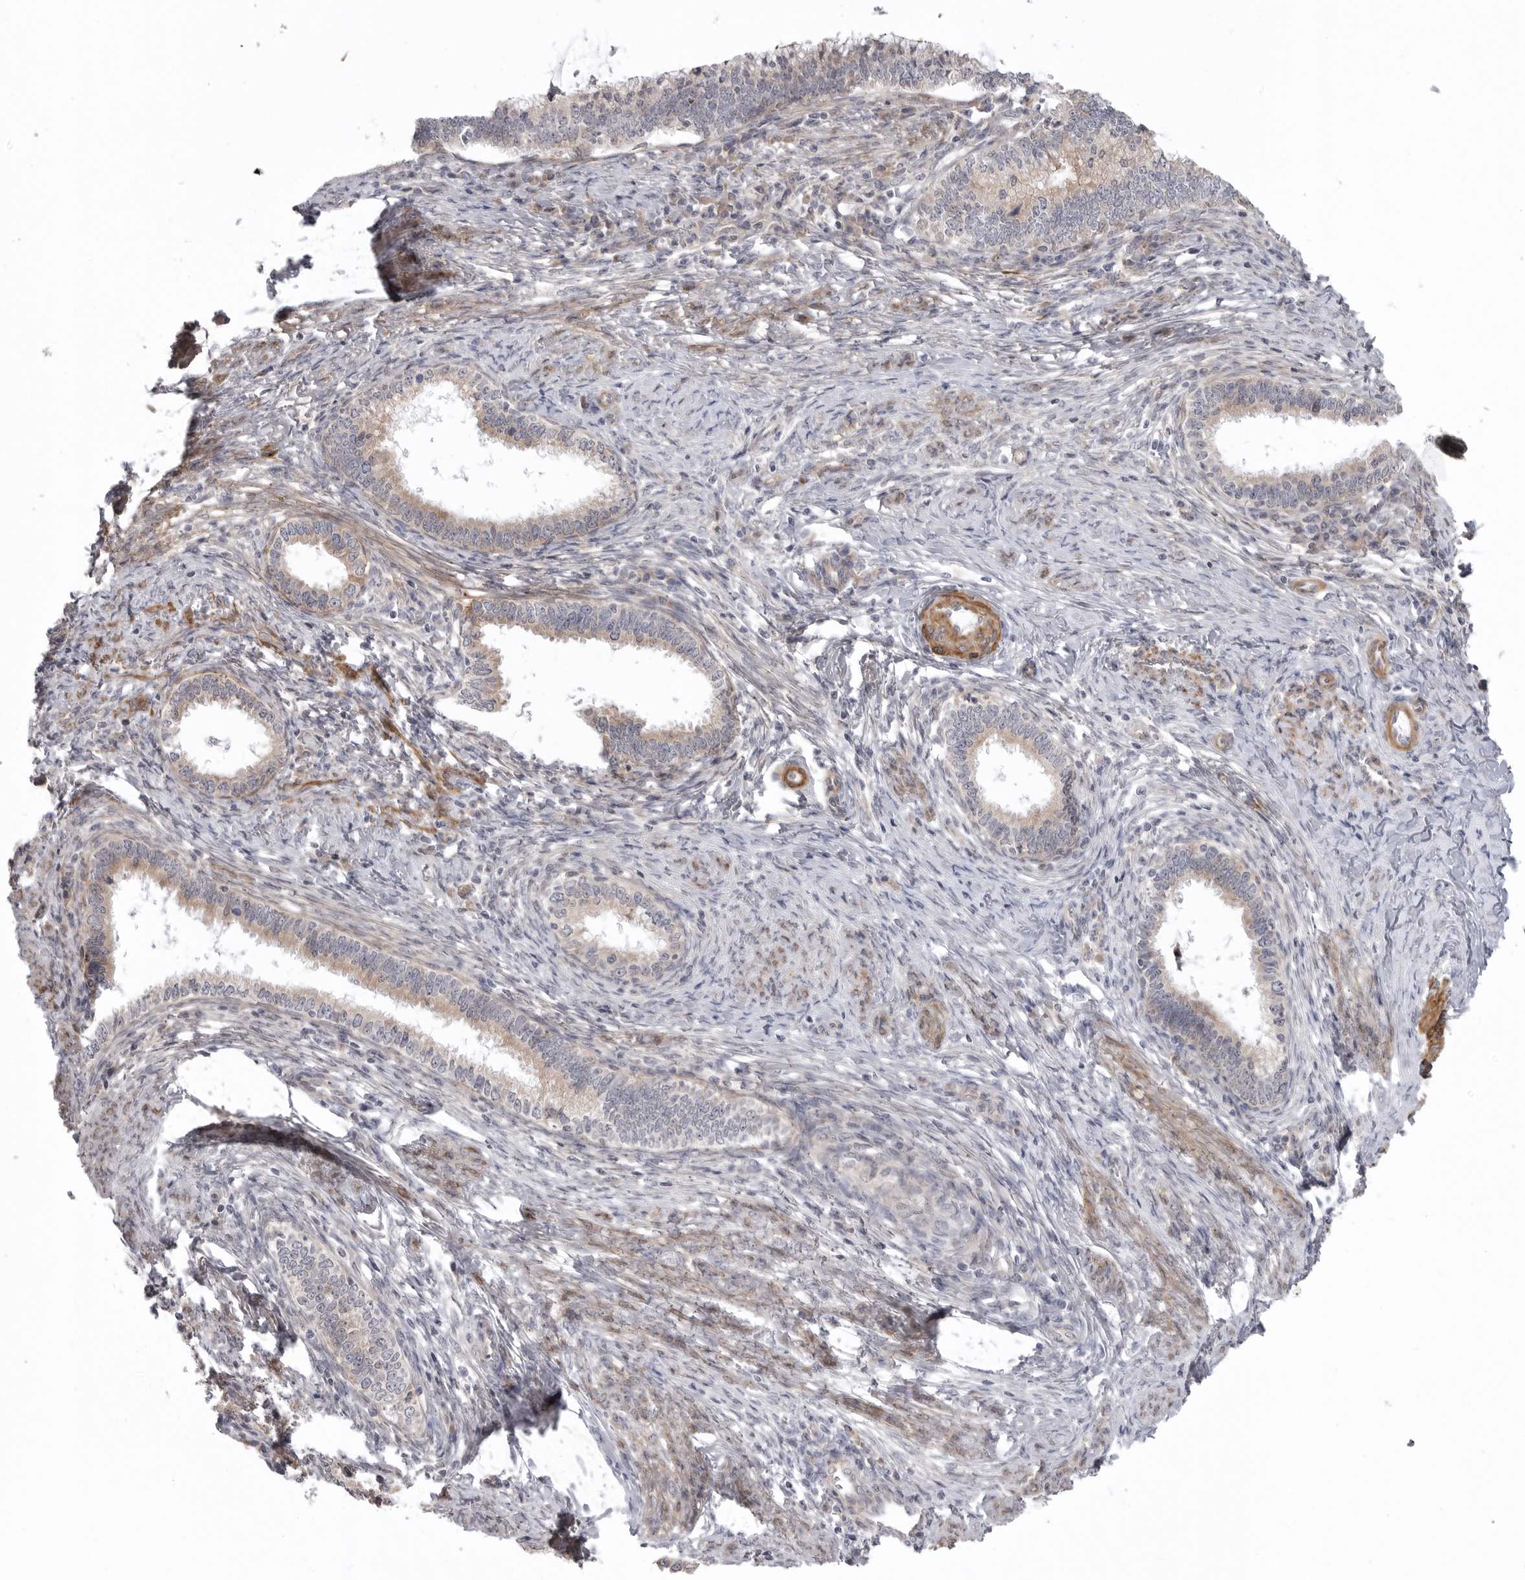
{"staining": {"intensity": "weak", "quantity": ">75%", "location": "cytoplasmic/membranous"}, "tissue": "cervical cancer", "cell_type": "Tumor cells", "image_type": "cancer", "snomed": [{"axis": "morphology", "description": "Adenocarcinoma, NOS"}, {"axis": "topography", "description": "Cervix"}], "caption": "IHC of cervical adenocarcinoma exhibits low levels of weak cytoplasmic/membranous expression in about >75% of tumor cells. (Stains: DAB in brown, nuclei in blue, Microscopy: brightfield microscopy at high magnification).", "gene": "SCP2", "patient": {"sex": "female", "age": 36}}